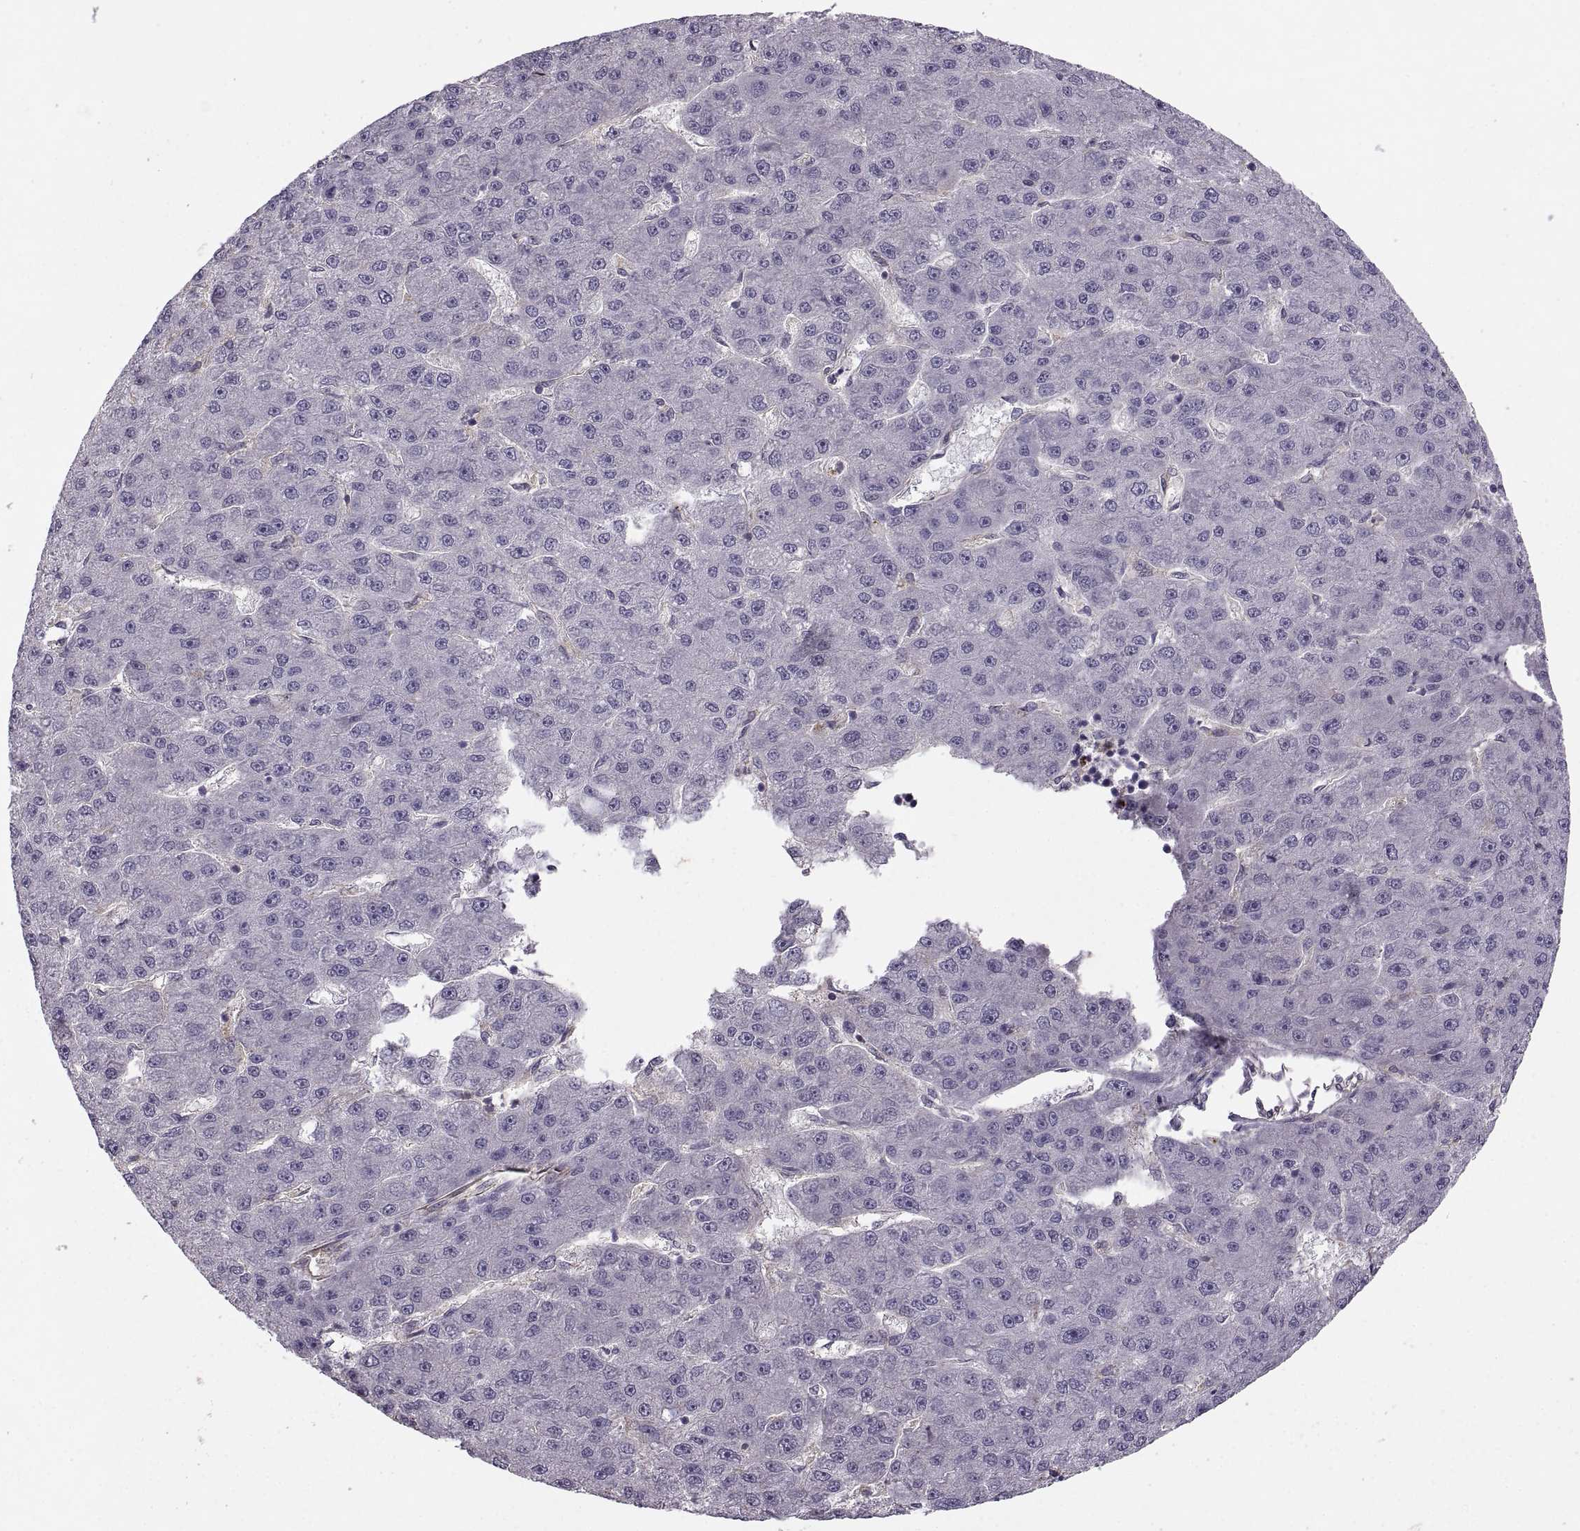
{"staining": {"intensity": "negative", "quantity": "none", "location": "none"}, "tissue": "liver cancer", "cell_type": "Tumor cells", "image_type": "cancer", "snomed": [{"axis": "morphology", "description": "Carcinoma, Hepatocellular, NOS"}, {"axis": "topography", "description": "Liver"}], "caption": "IHC of human liver cancer (hepatocellular carcinoma) shows no positivity in tumor cells.", "gene": "RALB", "patient": {"sex": "male", "age": 67}}